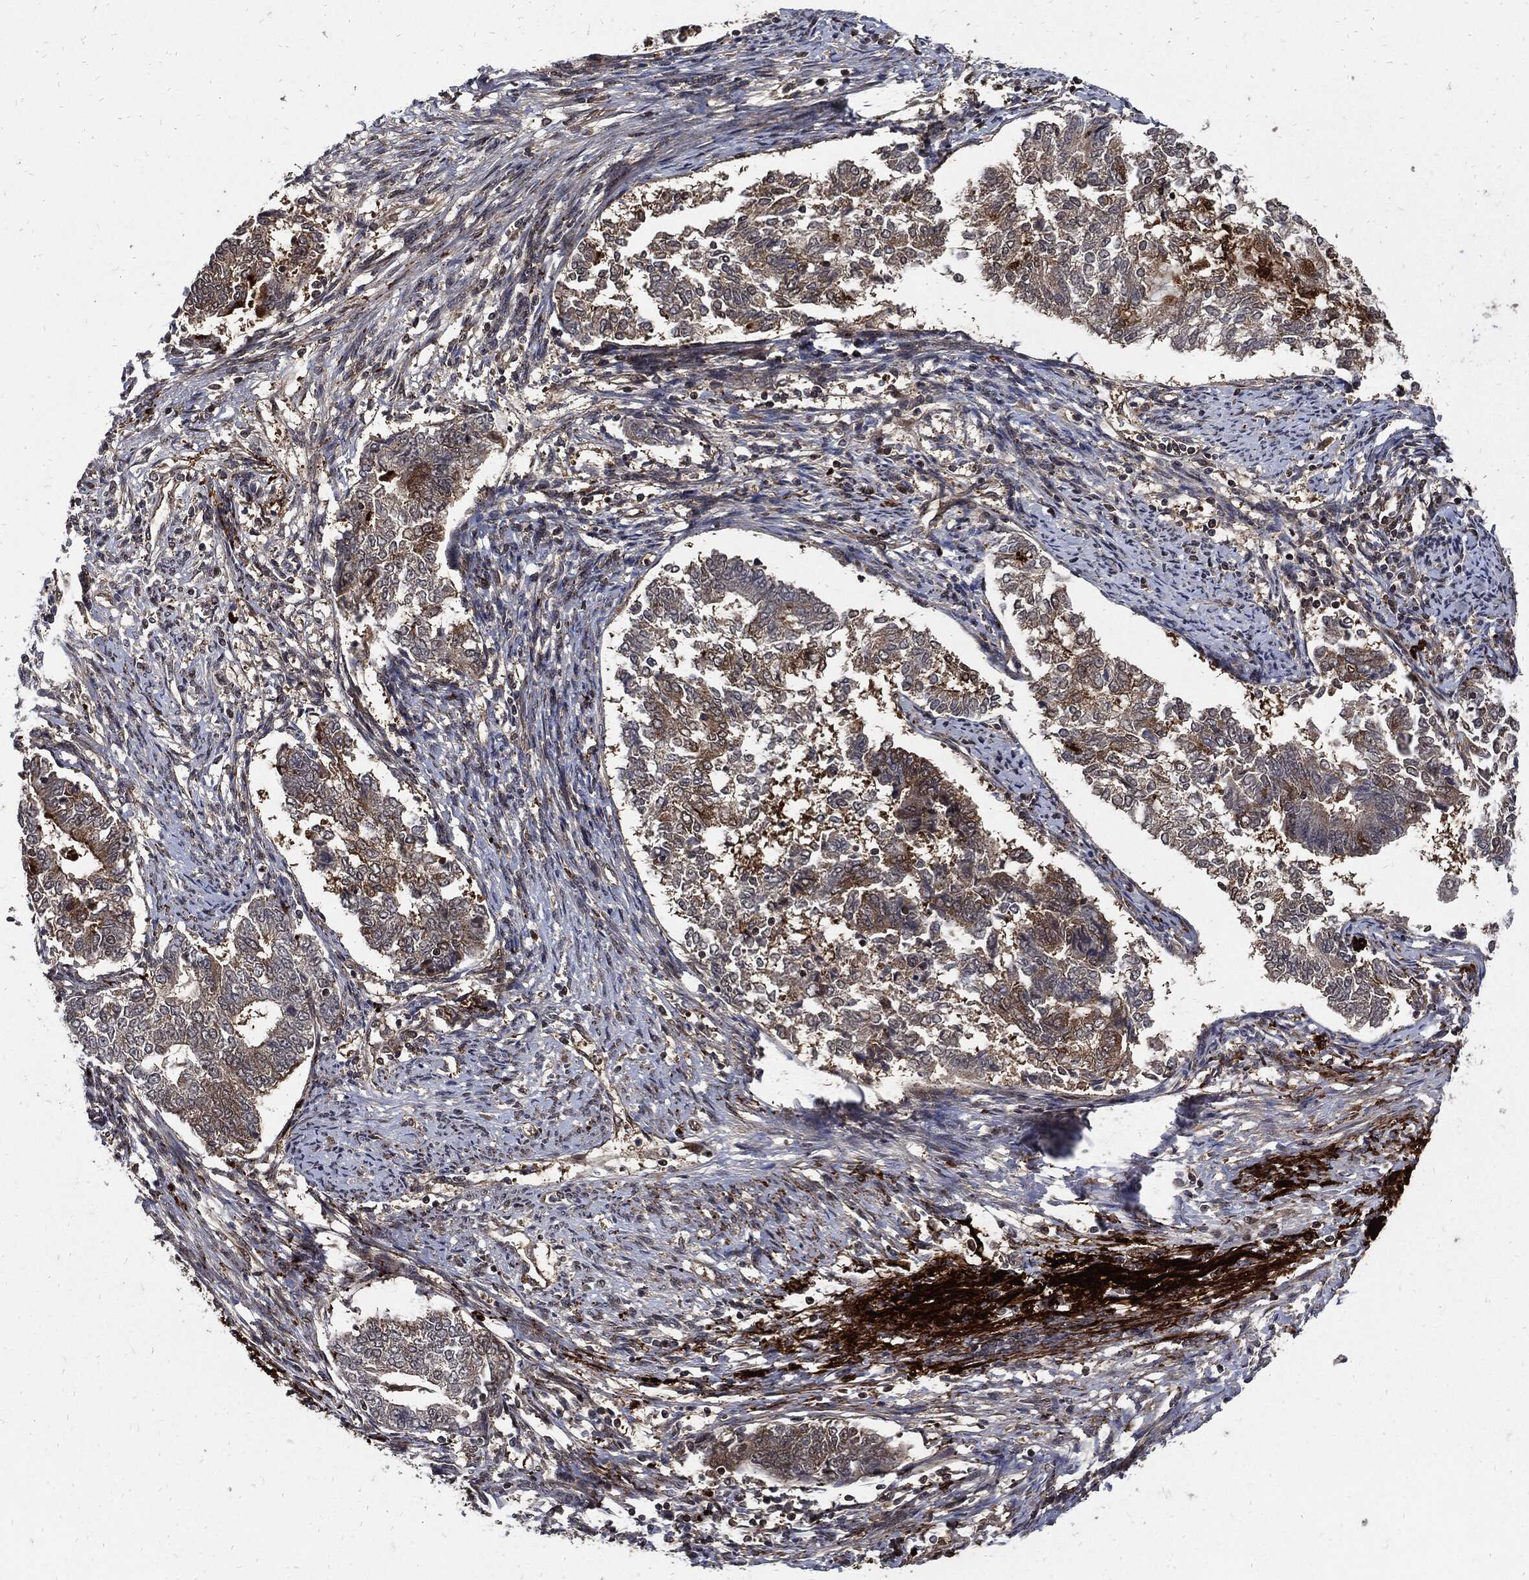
{"staining": {"intensity": "strong", "quantity": "25%-75%", "location": "cytoplasmic/membranous"}, "tissue": "endometrial cancer", "cell_type": "Tumor cells", "image_type": "cancer", "snomed": [{"axis": "morphology", "description": "Adenocarcinoma, NOS"}, {"axis": "topography", "description": "Endometrium"}], "caption": "This is an image of immunohistochemistry staining of endometrial cancer (adenocarcinoma), which shows strong staining in the cytoplasmic/membranous of tumor cells.", "gene": "CLU", "patient": {"sex": "female", "age": 65}}